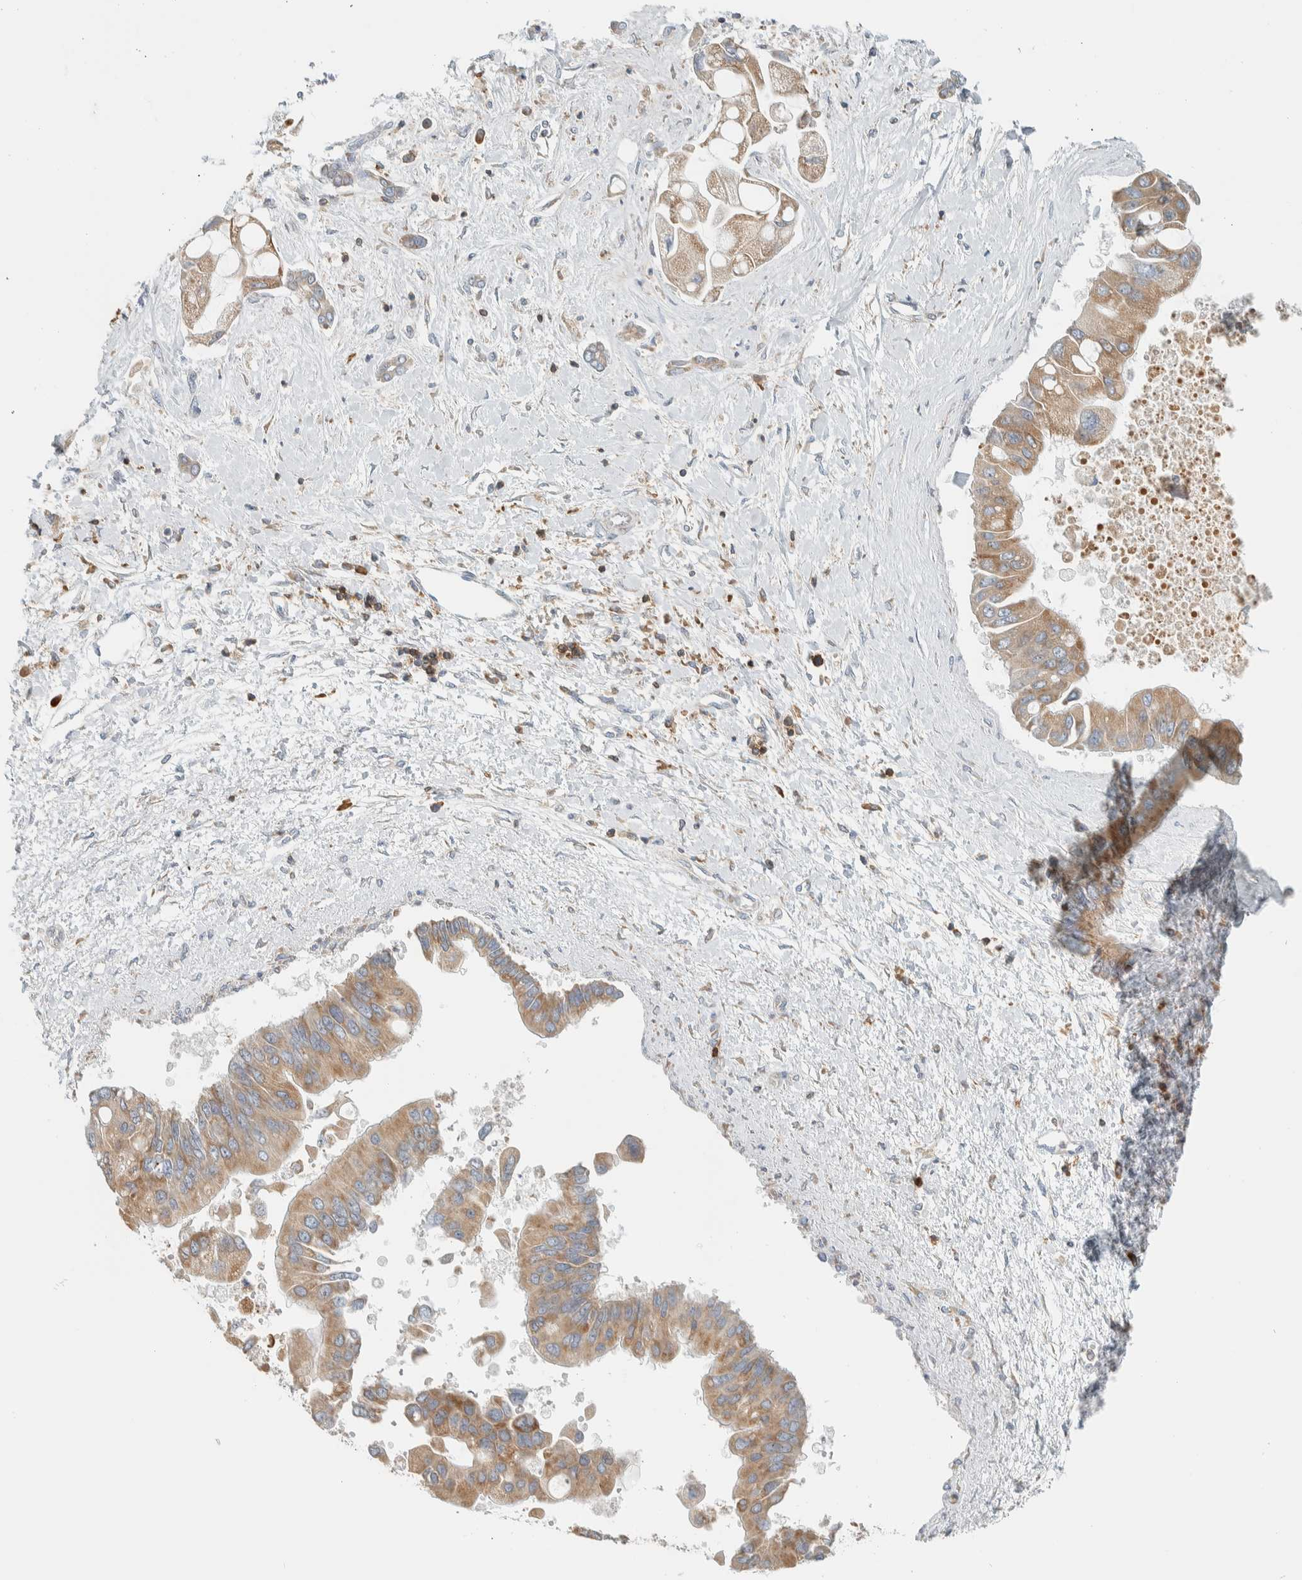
{"staining": {"intensity": "moderate", "quantity": ">75%", "location": "cytoplasmic/membranous"}, "tissue": "liver cancer", "cell_type": "Tumor cells", "image_type": "cancer", "snomed": [{"axis": "morphology", "description": "Cholangiocarcinoma"}, {"axis": "topography", "description": "Liver"}], "caption": "A brown stain highlights moderate cytoplasmic/membranous positivity of a protein in human cholangiocarcinoma (liver) tumor cells.", "gene": "CCDC57", "patient": {"sex": "male", "age": 50}}